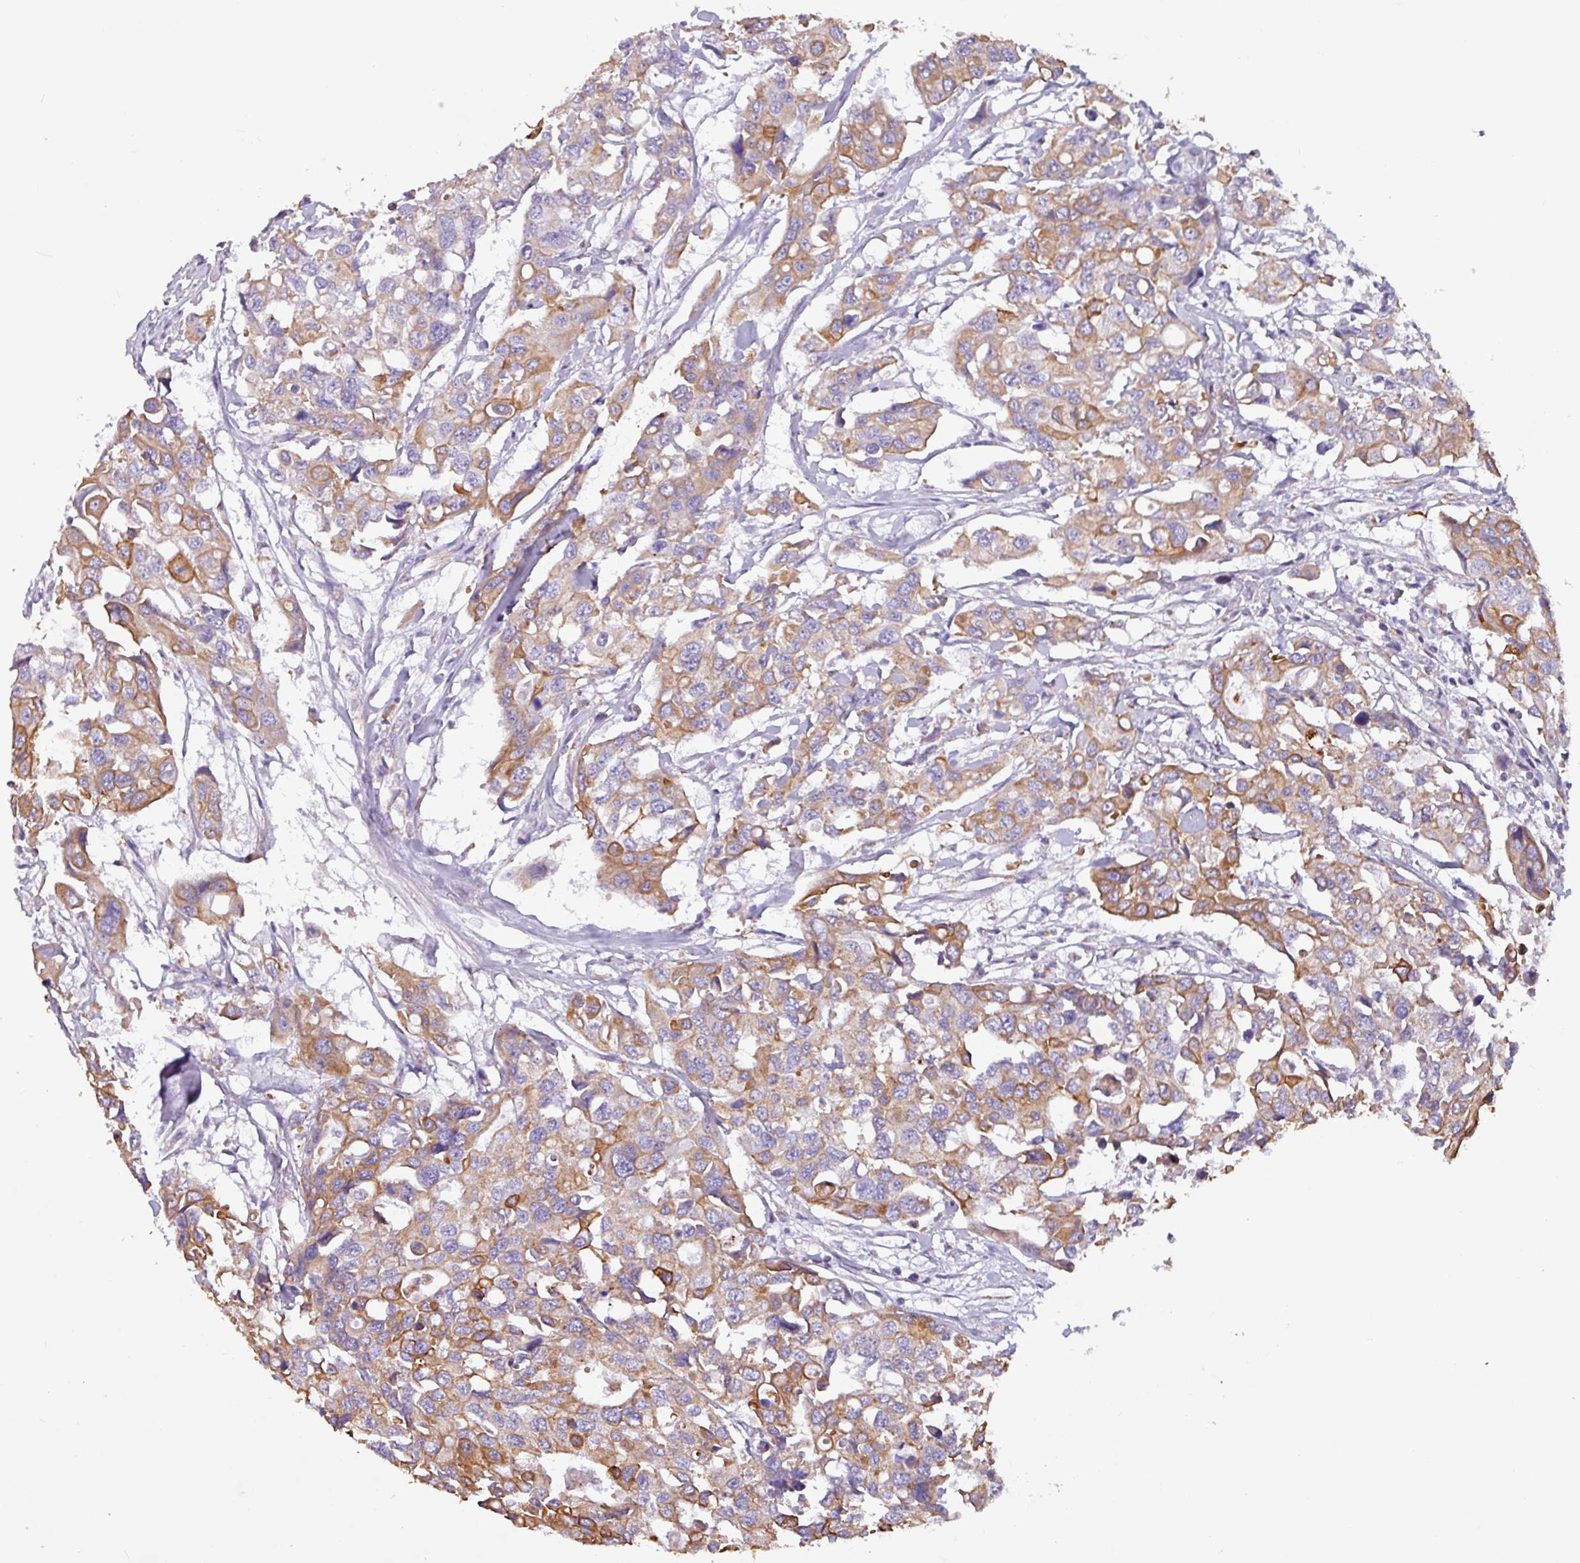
{"staining": {"intensity": "moderate", "quantity": ">75%", "location": "cytoplasmic/membranous"}, "tissue": "colorectal cancer", "cell_type": "Tumor cells", "image_type": "cancer", "snomed": [{"axis": "morphology", "description": "Adenocarcinoma, NOS"}, {"axis": "topography", "description": "Colon"}], "caption": "DAB (3,3'-diaminobenzidine) immunohistochemical staining of human colorectal cancer (adenocarcinoma) exhibits moderate cytoplasmic/membranous protein positivity in about >75% of tumor cells.", "gene": "CAMK1", "patient": {"sex": "male", "age": 77}}